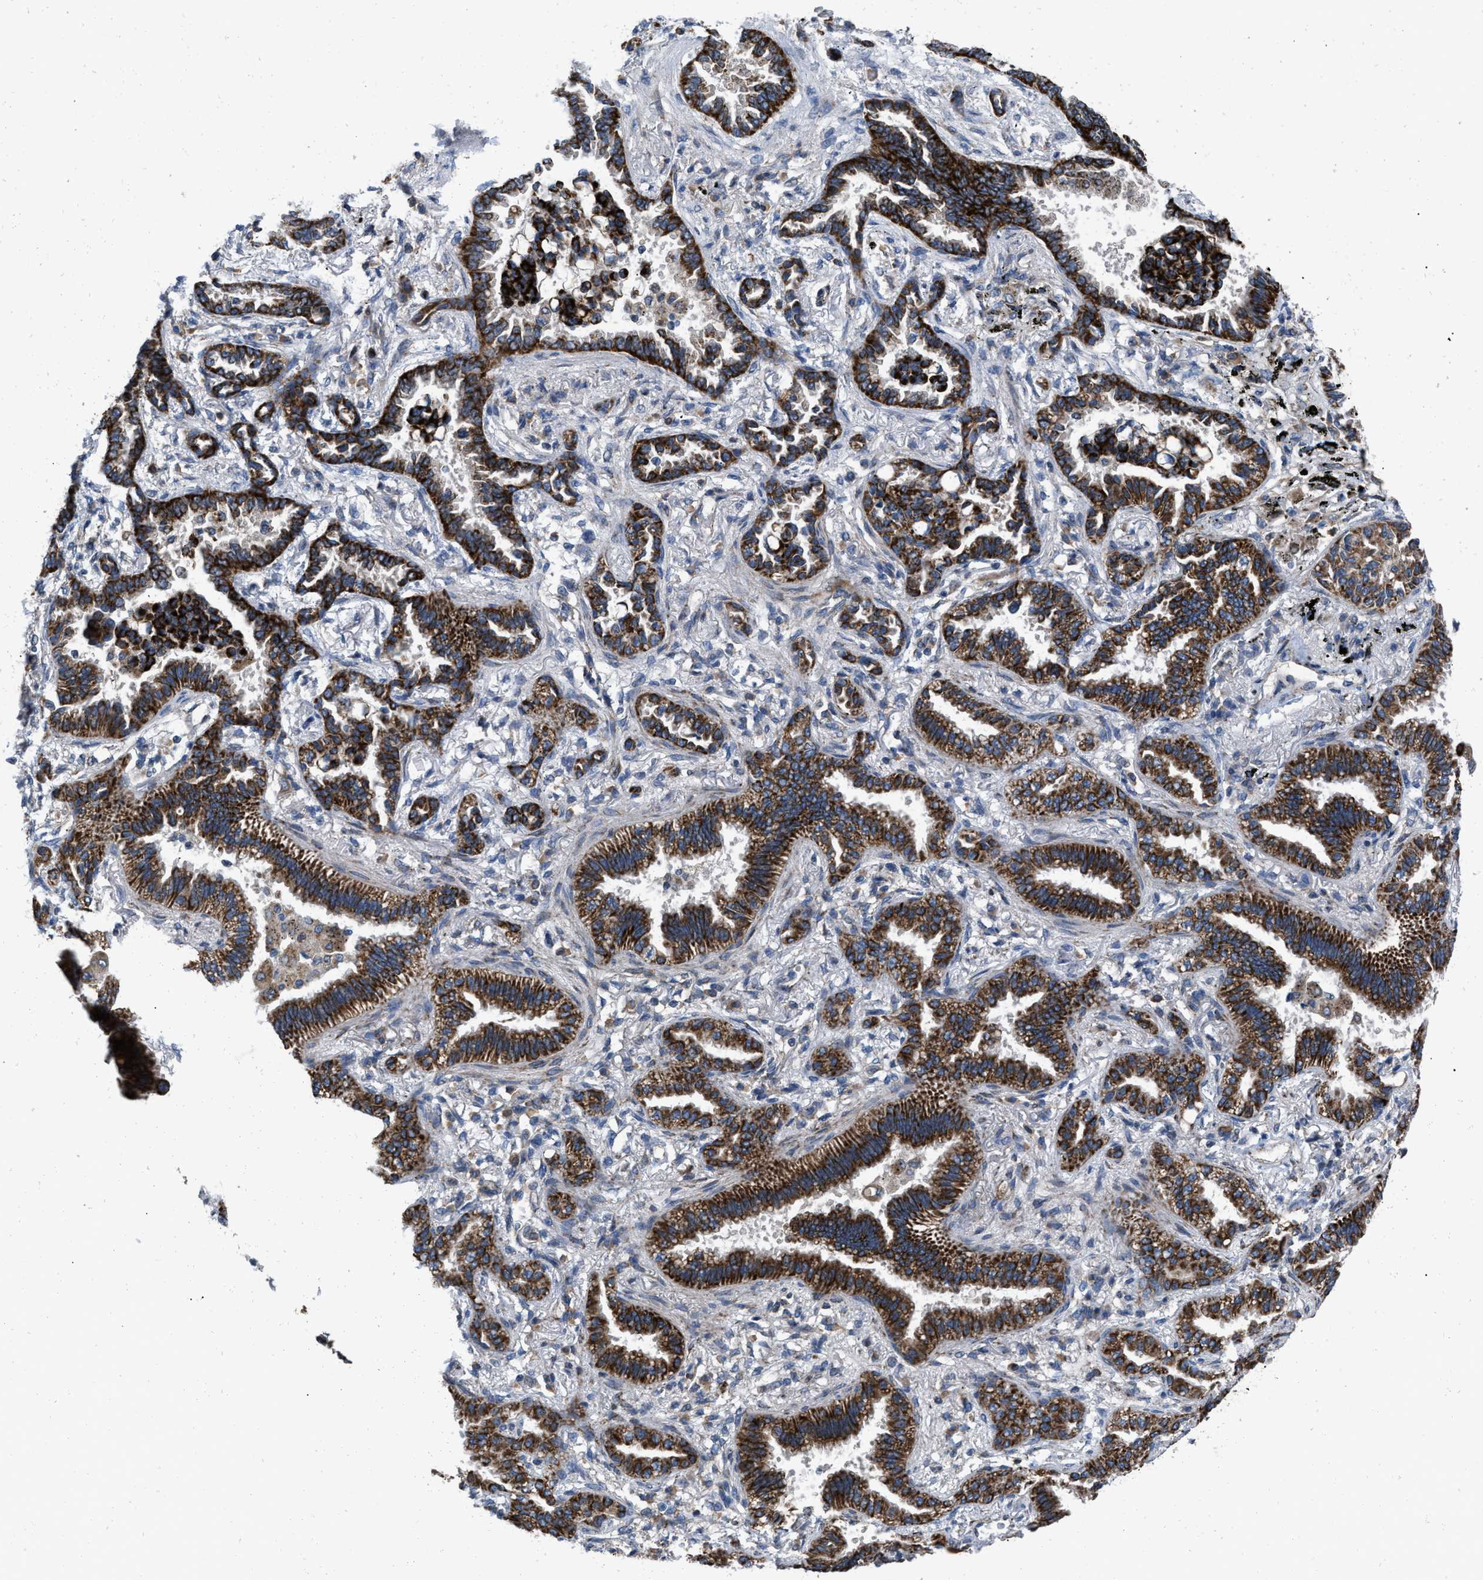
{"staining": {"intensity": "strong", "quantity": ">75%", "location": "cytoplasmic/membranous"}, "tissue": "lung cancer", "cell_type": "Tumor cells", "image_type": "cancer", "snomed": [{"axis": "morphology", "description": "Normal tissue, NOS"}, {"axis": "morphology", "description": "Adenocarcinoma, NOS"}, {"axis": "topography", "description": "Lung"}], "caption": "IHC histopathology image of neoplastic tissue: human lung cancer stained using immunohistochemistry shows high levels of strong protein expression localized specifically in the cytoplasmic/membranous of tumor cells, appearing as a cytoplasmic/membranous brown color.", "gene": "AKAP1", "patient": {"sex": "male", "age": 59}}